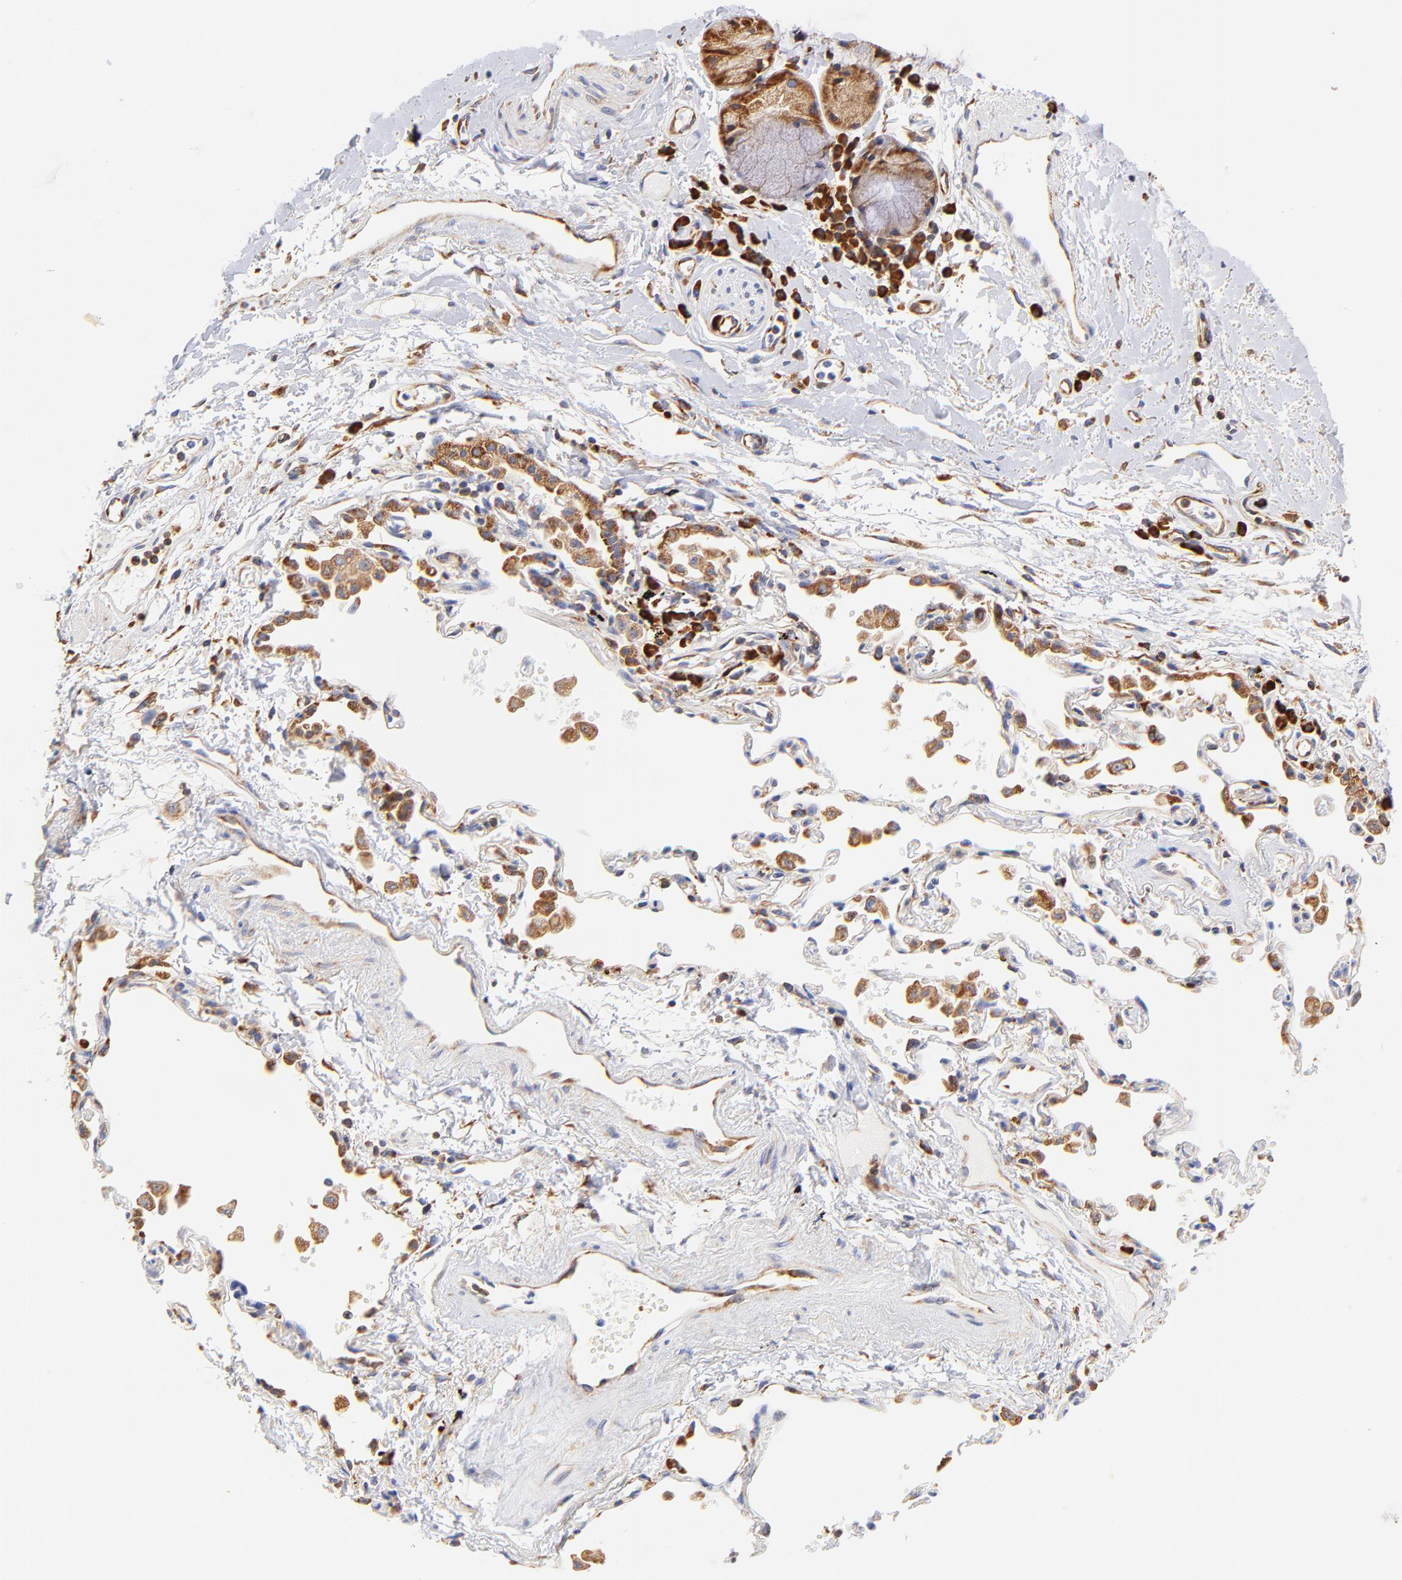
{"staining": {"intensity": "weak", "quantity": "25%-75%", "location": "cytoplasmic/membranous"}, "tissue": "adipose tissue", "cell_type": "Adipocytes", "image_type": "normal", "snomed": [{"axis": "morphology", "description": "Normal tissue, NOS"}, {"axis": "morphology", "description": "Adenocarcinoma, NOS"}, {"axis": "topography", "description": "Cartilage tissue"}, {"axis": "topography", "description": "Bronchus"}, {"axis": "topography", "description": "Lung"}], "caption": "Immunohistochemistry (IHC) micrograph of benign adipose tissue: human adipose tissue stained using immunohistochemistry shows low levels of weak protein expression localized specifically in the cytoplasmic/membranous of adipocytes, appearing as a cytoplasmic/membranous brown color.", "gene": "RPL27", "patient": {"sex": "female", "age": 67}}